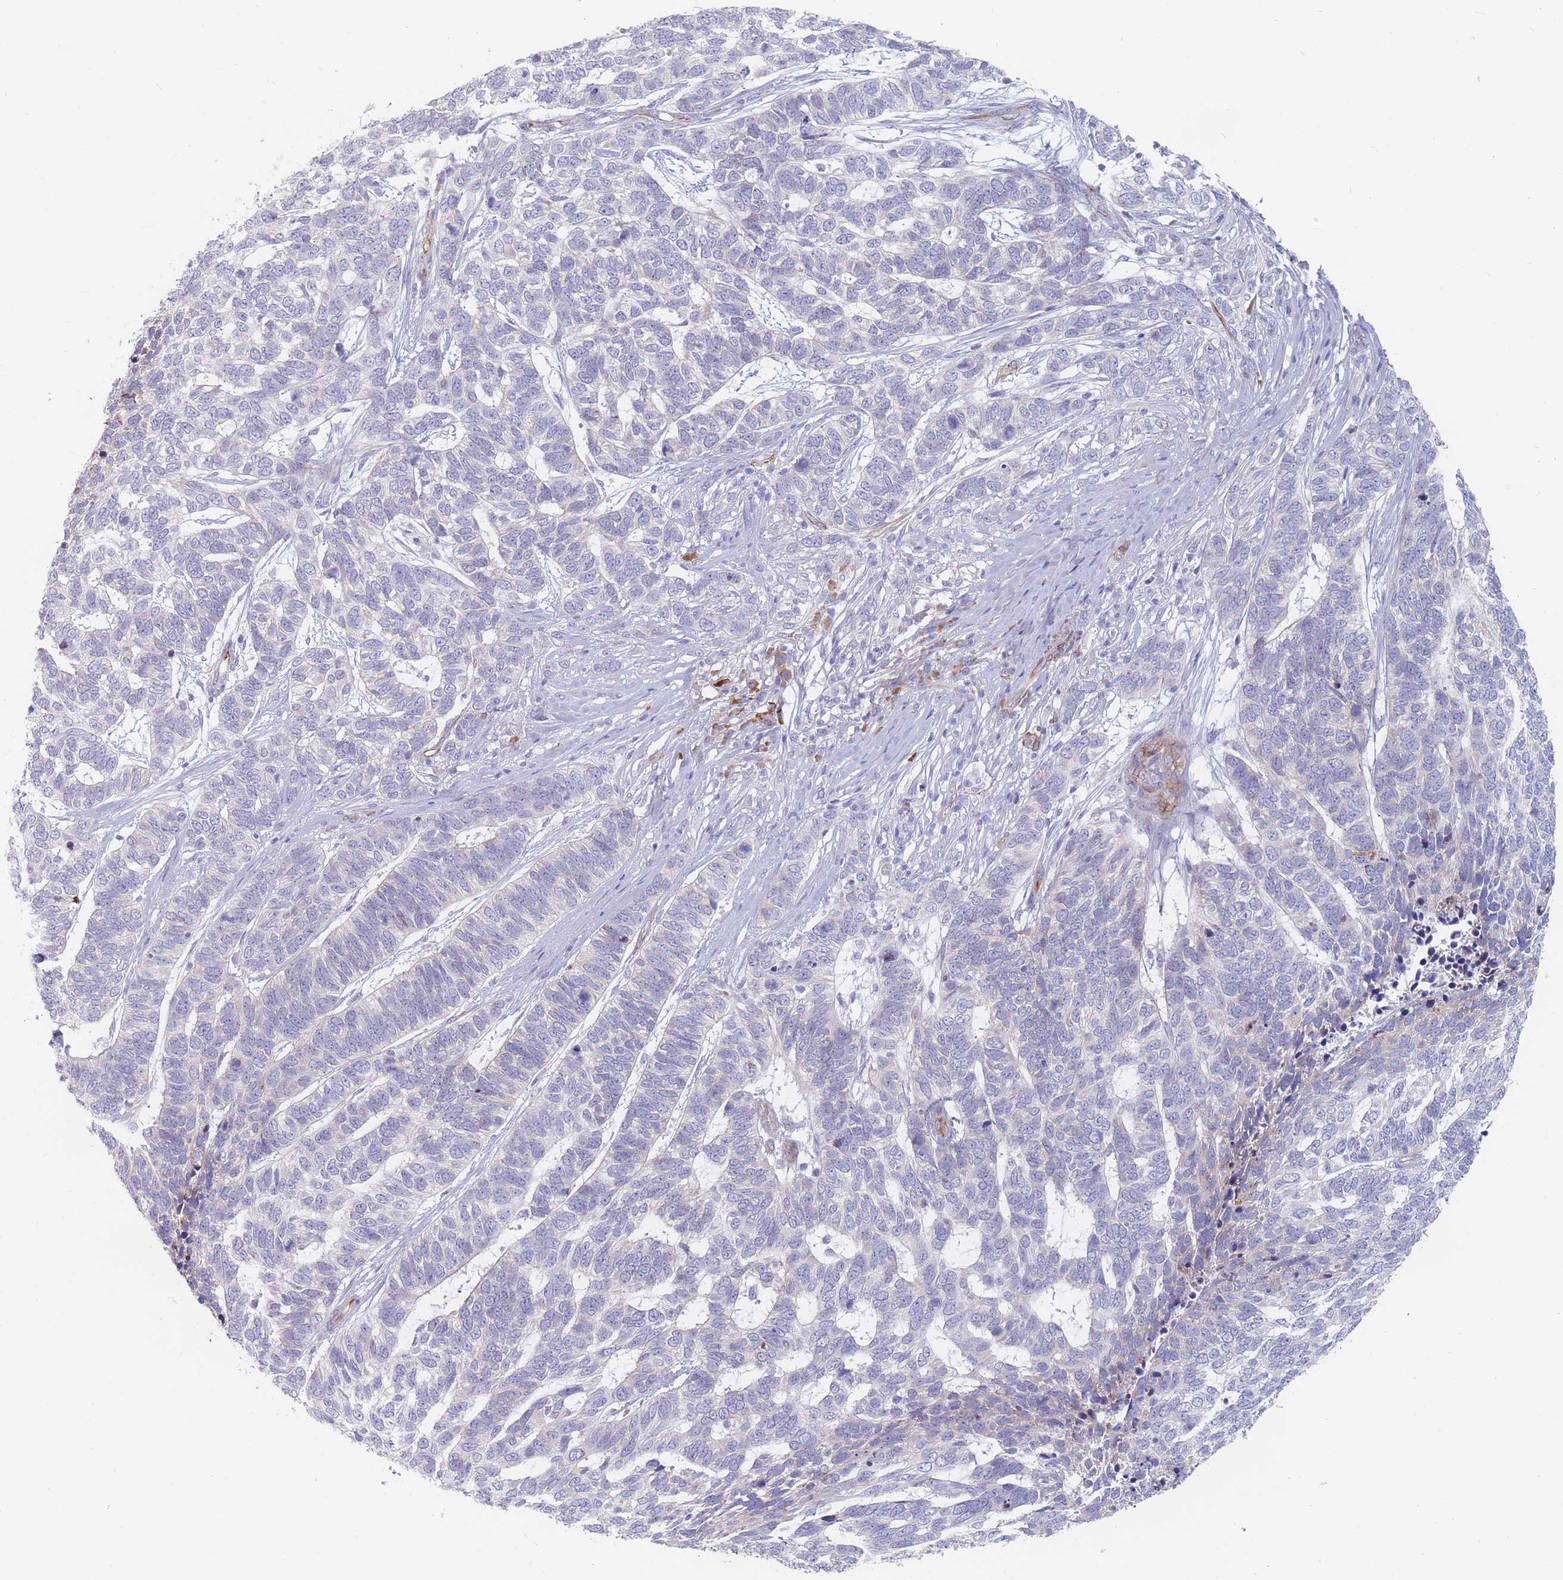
{"staining": {"intensity": "negative", "quantity": "none", "location": "none"}, "tissue": "skin cancer", "cell_type": "Tumor cells", "image_type": "cancer", "snomed": [{"axis": "morphology", "description": "Basal cell carcinoma"}, {"axis": "topography", "description": "Skin"}], "caption": "DAB (3,3'-diaminobenzidine) immunohistochemical staining of skin cancer (basal cell carcinoma) shows no significant staining in tumor cells.", "gene": "ERBIN", "patient": {"sex": "female", "age": 65}}